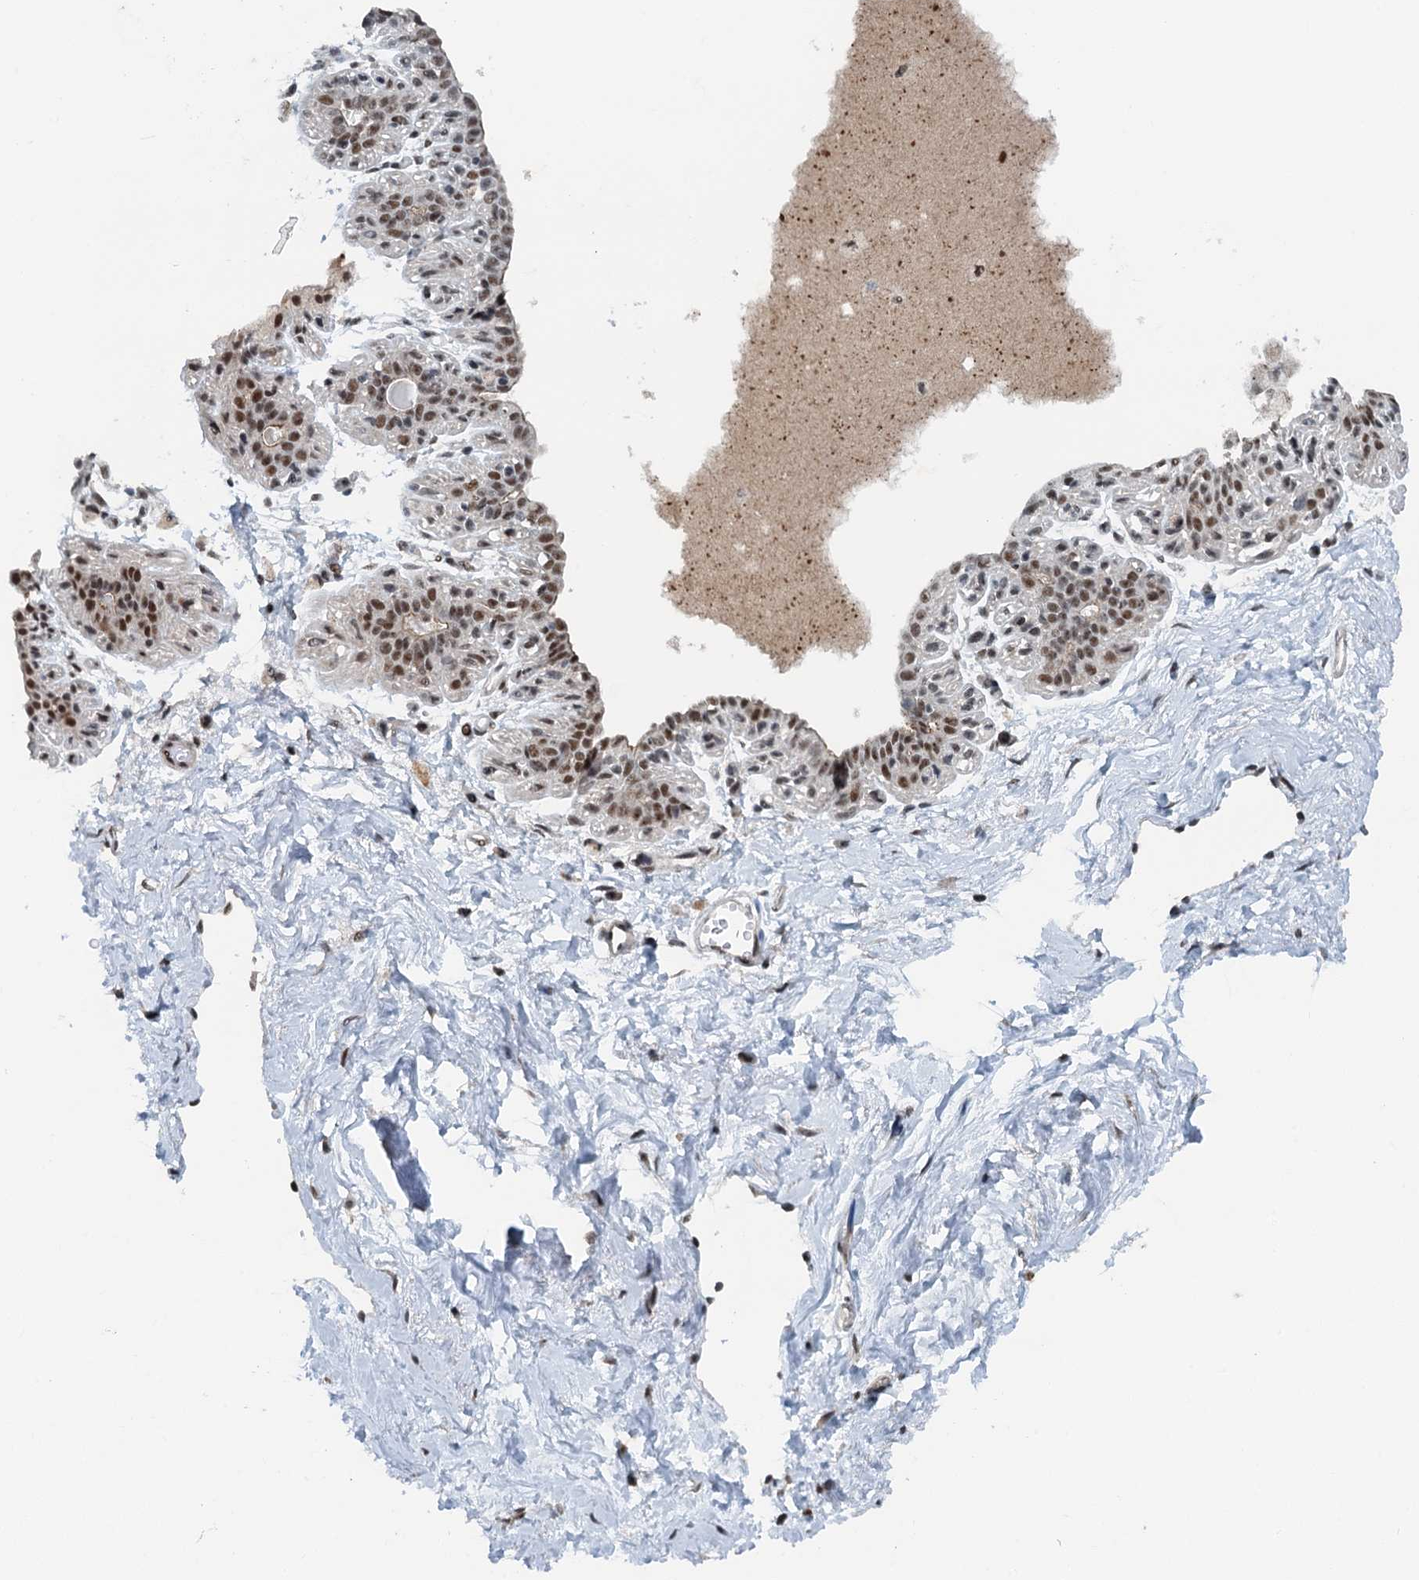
{"staining": {"intensity": "strong", "quantity": ">75%", "location": "cytoplasmic/membranous,nuclear"}, "tissue": "breast", "cell_type": "Adipocytes", "image_type": "normal", "snomed": [{"axis": "morphology", "description": "Normal tissue, NOS"}, {"axis": "topography", "description": "Breast"}], "caption": "Approximately >75% of adipocytes in unremarkable human breast display strong cytoplasmic/membranous,nuclear protein positivity as visualized by brown immunohistochemical staining.", "gene": "MTA3", "patient": {"sex": "female", "age": 45}}